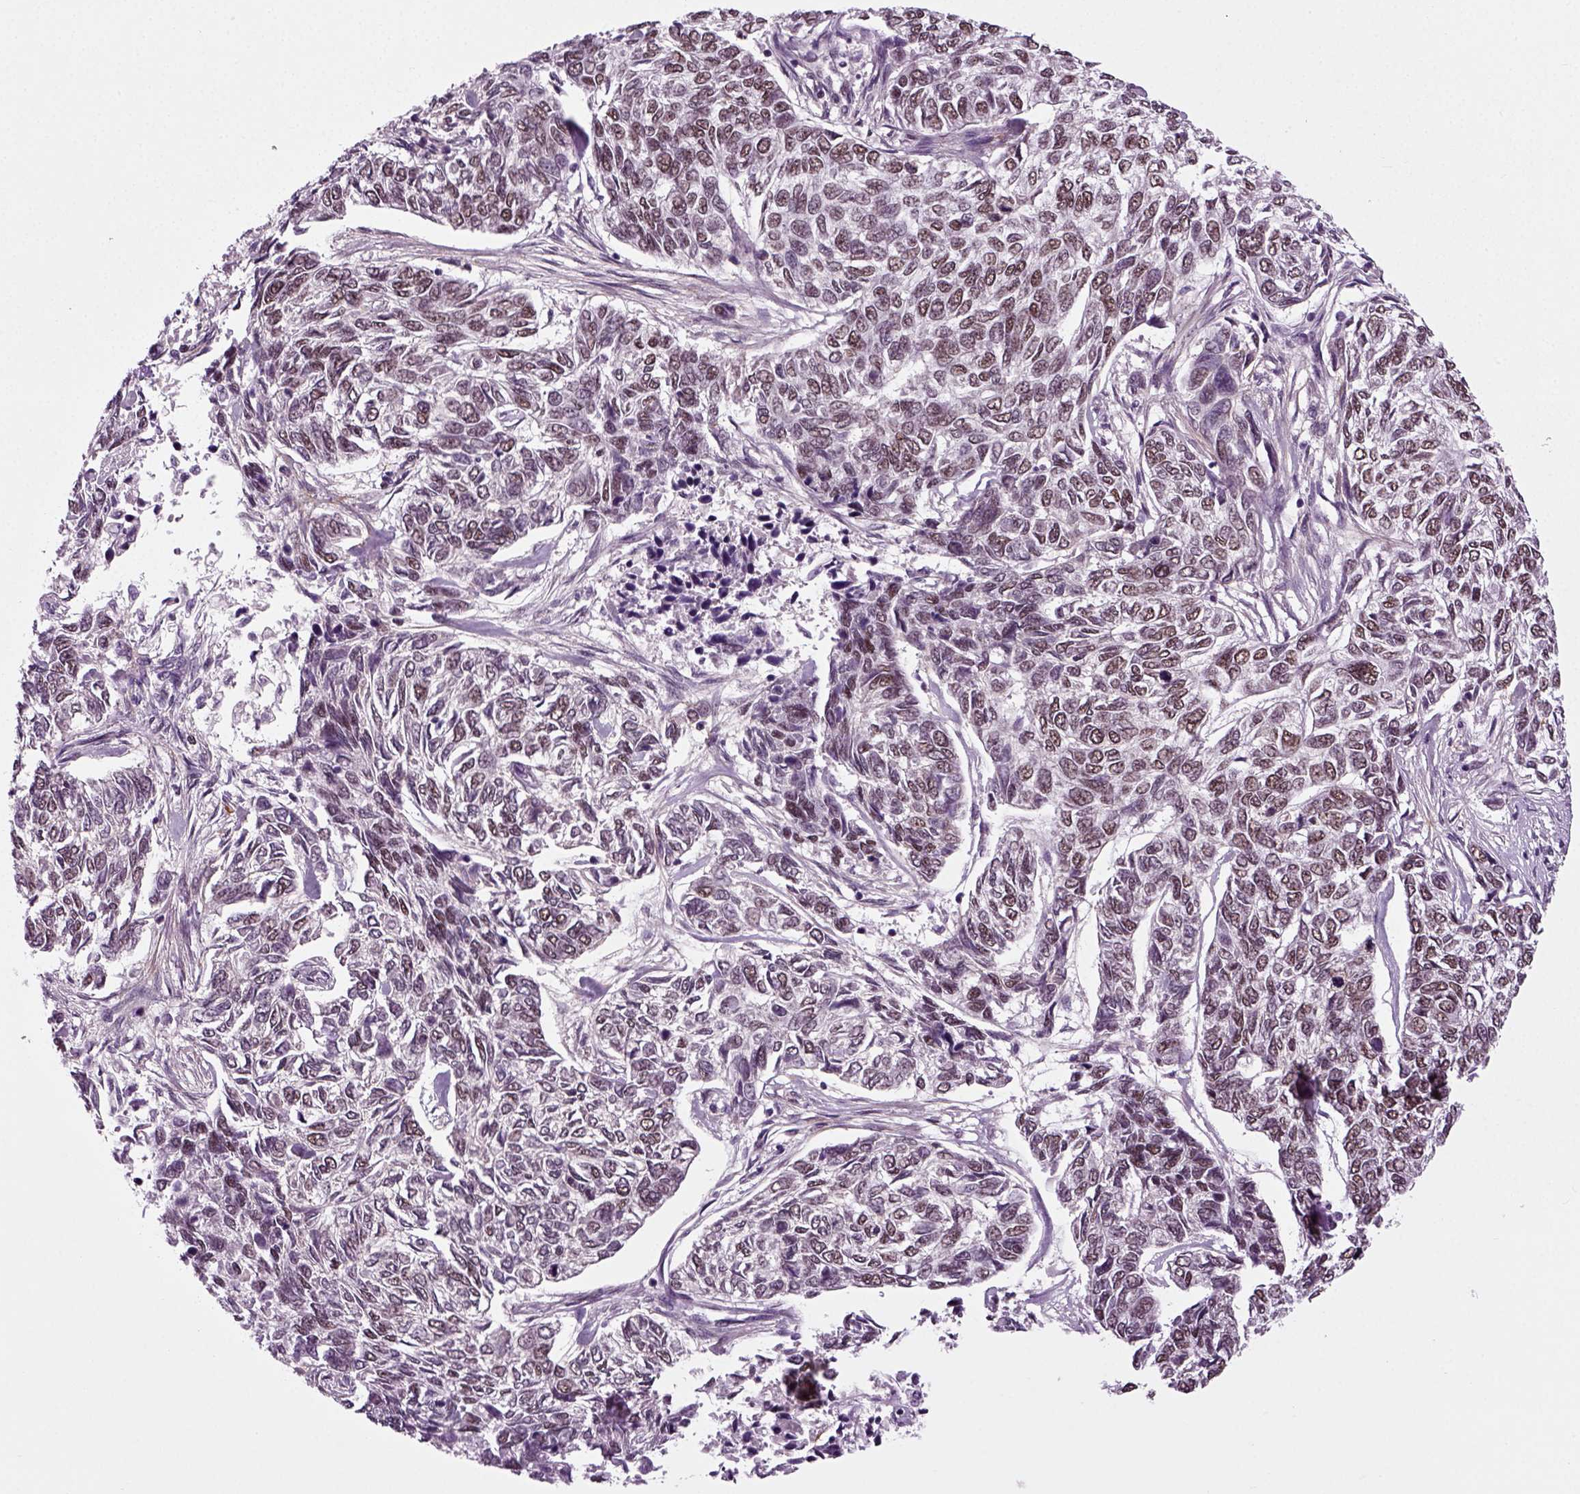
{"staining": {"intensity": "moderate", "quantity": ">75%", "location": "nuclear"}, "tissue": "skin cancer", "cell_type": "Tumor cells", "image_type": "cancer", "snomed": [{"axis": "morphology", "description": "Basal cell carcinoma"}, {"axis": "topography", "description": "Skin"}], "caption": "A histopathology image of skin cancer (basal cell carcinoma) stained for a protein displays moderate nuclear brown staining in tumor cells. (DAB IHC, brown staining for protein, blue staining for nuclei).", "gene": "RCOR3", "patient": {"sex": "female", "age": 65}}